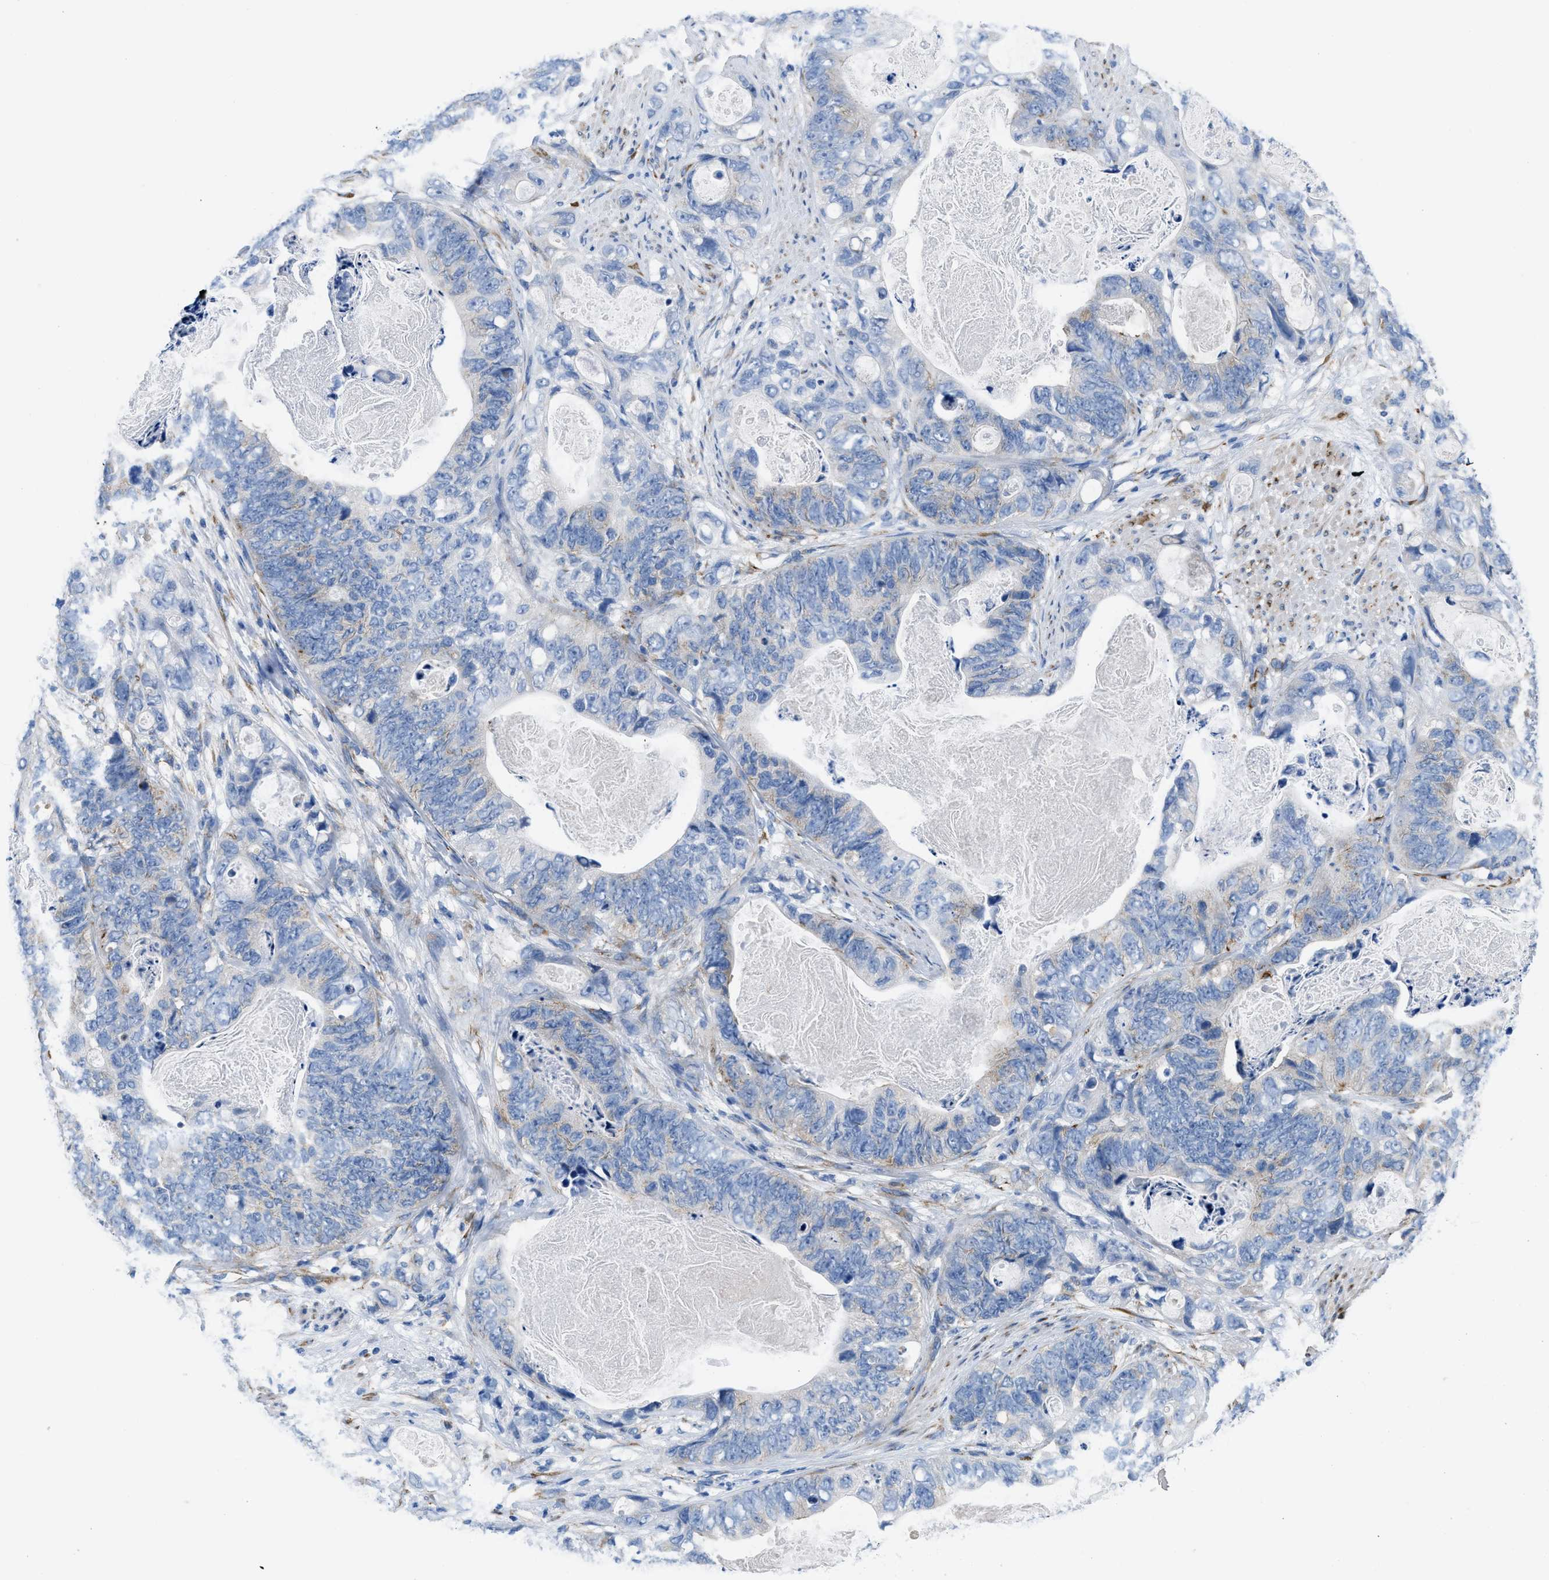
{"staining": {"intensity": "negative", "quantity": "none", "location": "none"}, "tissue": "stomach cancer", "cell_type": "Tumor cells", "image_type": "cancer", "snomed": [{"axis": "morphology", "description": "Adenocarcinoma, NOS"}, {"axis": "topography", "description": "Stomach"}], "caption": "An immunohistochemistry photomicrograph of stomach adenocarcinoma is shown. There is no staining in tumor cells of stomach adenocarcinoma.", "gene": "BNC2", "patient": {"sex": "female", "age": 89}}